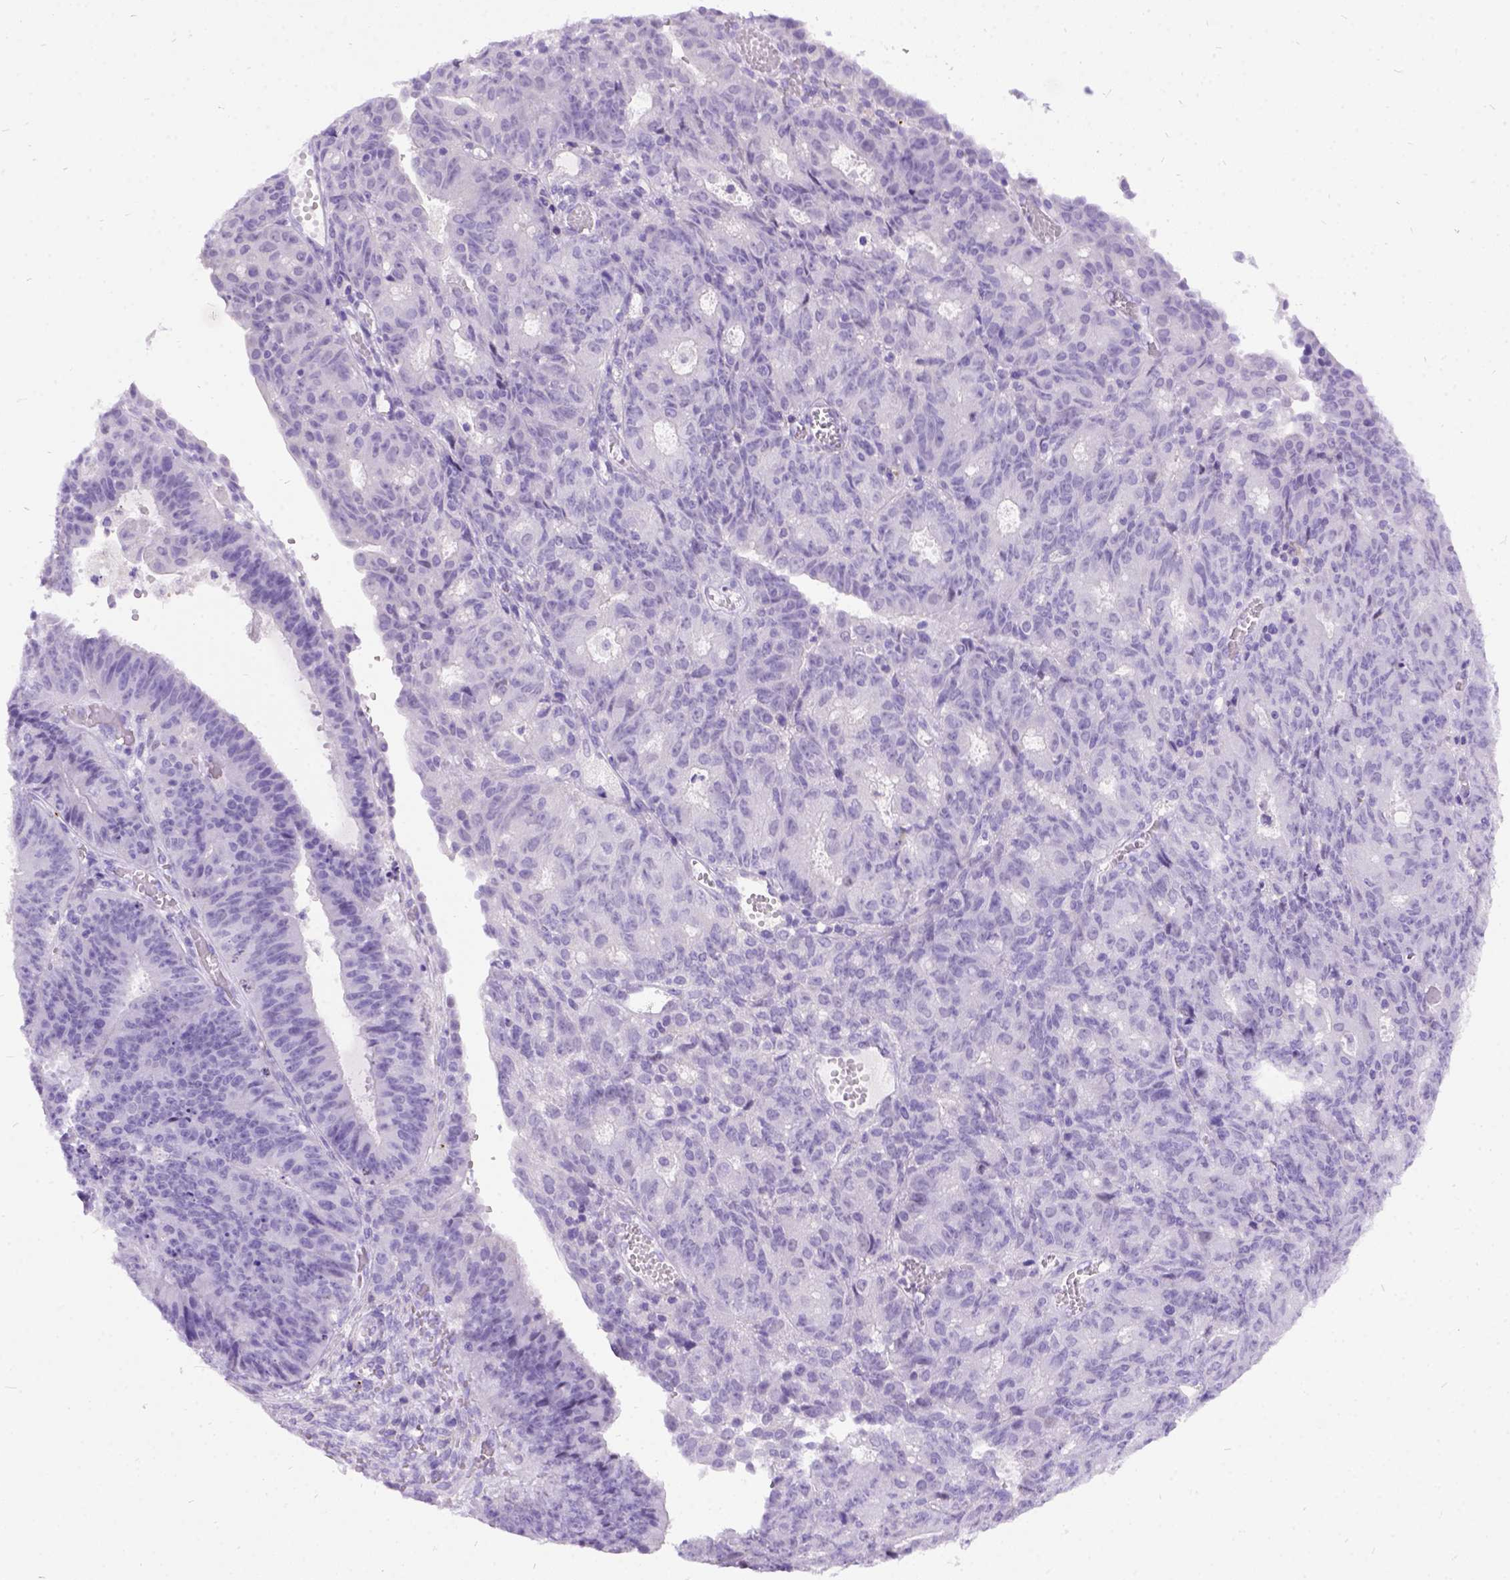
{"staining": {"intensity": "negative", "quantity": "none", "location": "none"}, "tissue": "ovarian cancer", "cell_type": "Tumor cells", "image_type": "cancer", "snomed": [{"axis": "morphology", "description": "Carcinoma, endometroid"}, {"axis": "topography", "description": "Ovary"}], "caption": "IHC of human endometroid carcinoma (ovarian) exhibits no staining in tumor cells.", "gene": "PRG2", "patient": {"sex": "female", "age": 42}}